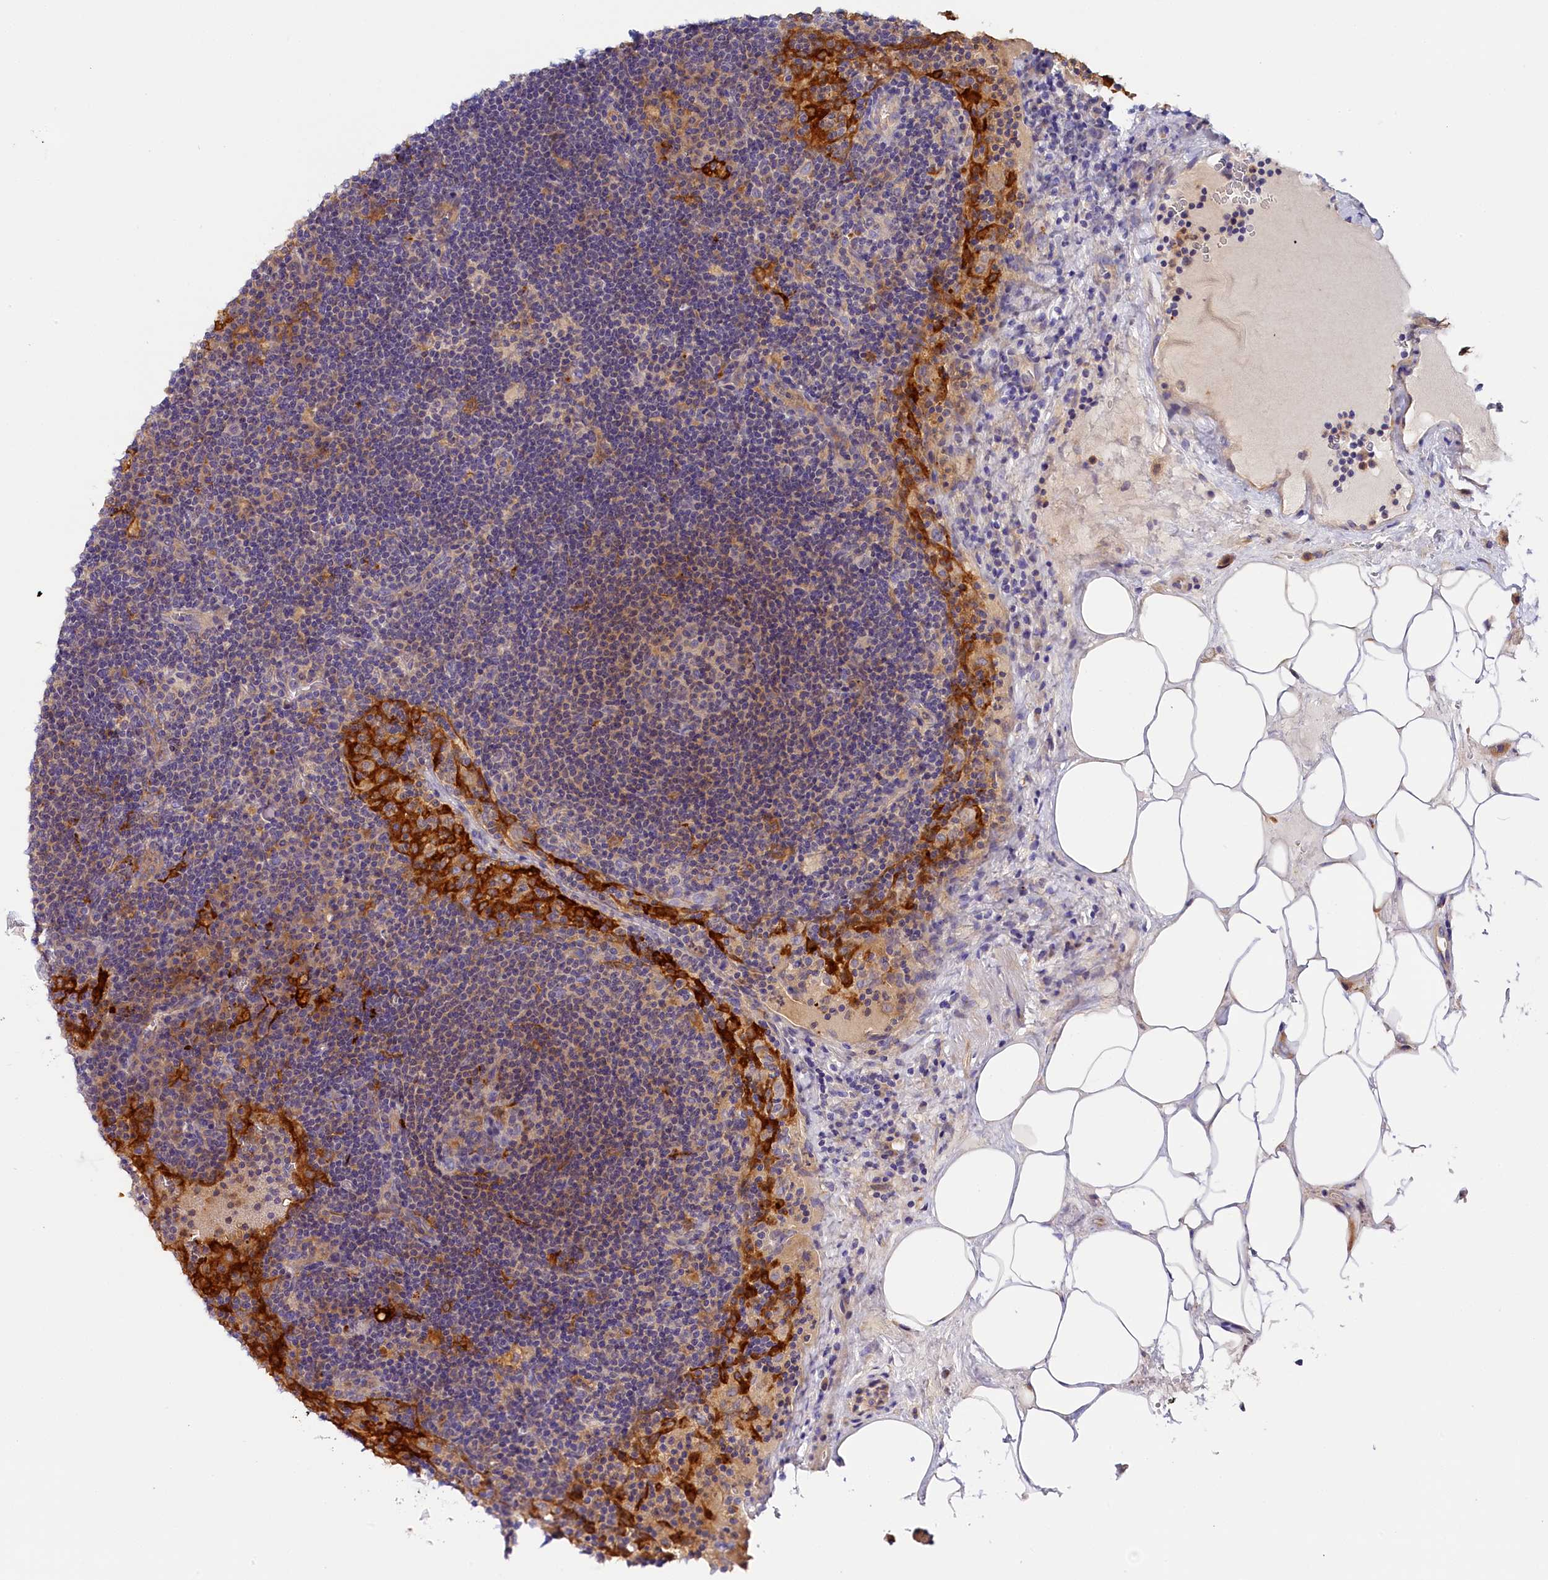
{"staining": {"intensity": "negative", "quantity": "none", "location": "none"}, "tissue": "lymph node", "cell_type": "Germinal center cells", "image_type": "normal", "snomed": [{"axis": "morphology", "description": "Normal tissue, NOS"}, {"axis": "topography", "description": "Lymph node"}], "caption": "Histopathology image shows no significant protein staining in germinal center cells of normal lymph node. (Stains: DAB (3,3'-diaminobenzidine) immunohistochemistry with hematoxylin counter stain, Microscopy: brightfield microscopy at high magnification).", "gene": "KATNB1", "patient": {"sex": "female", "age": 70}}